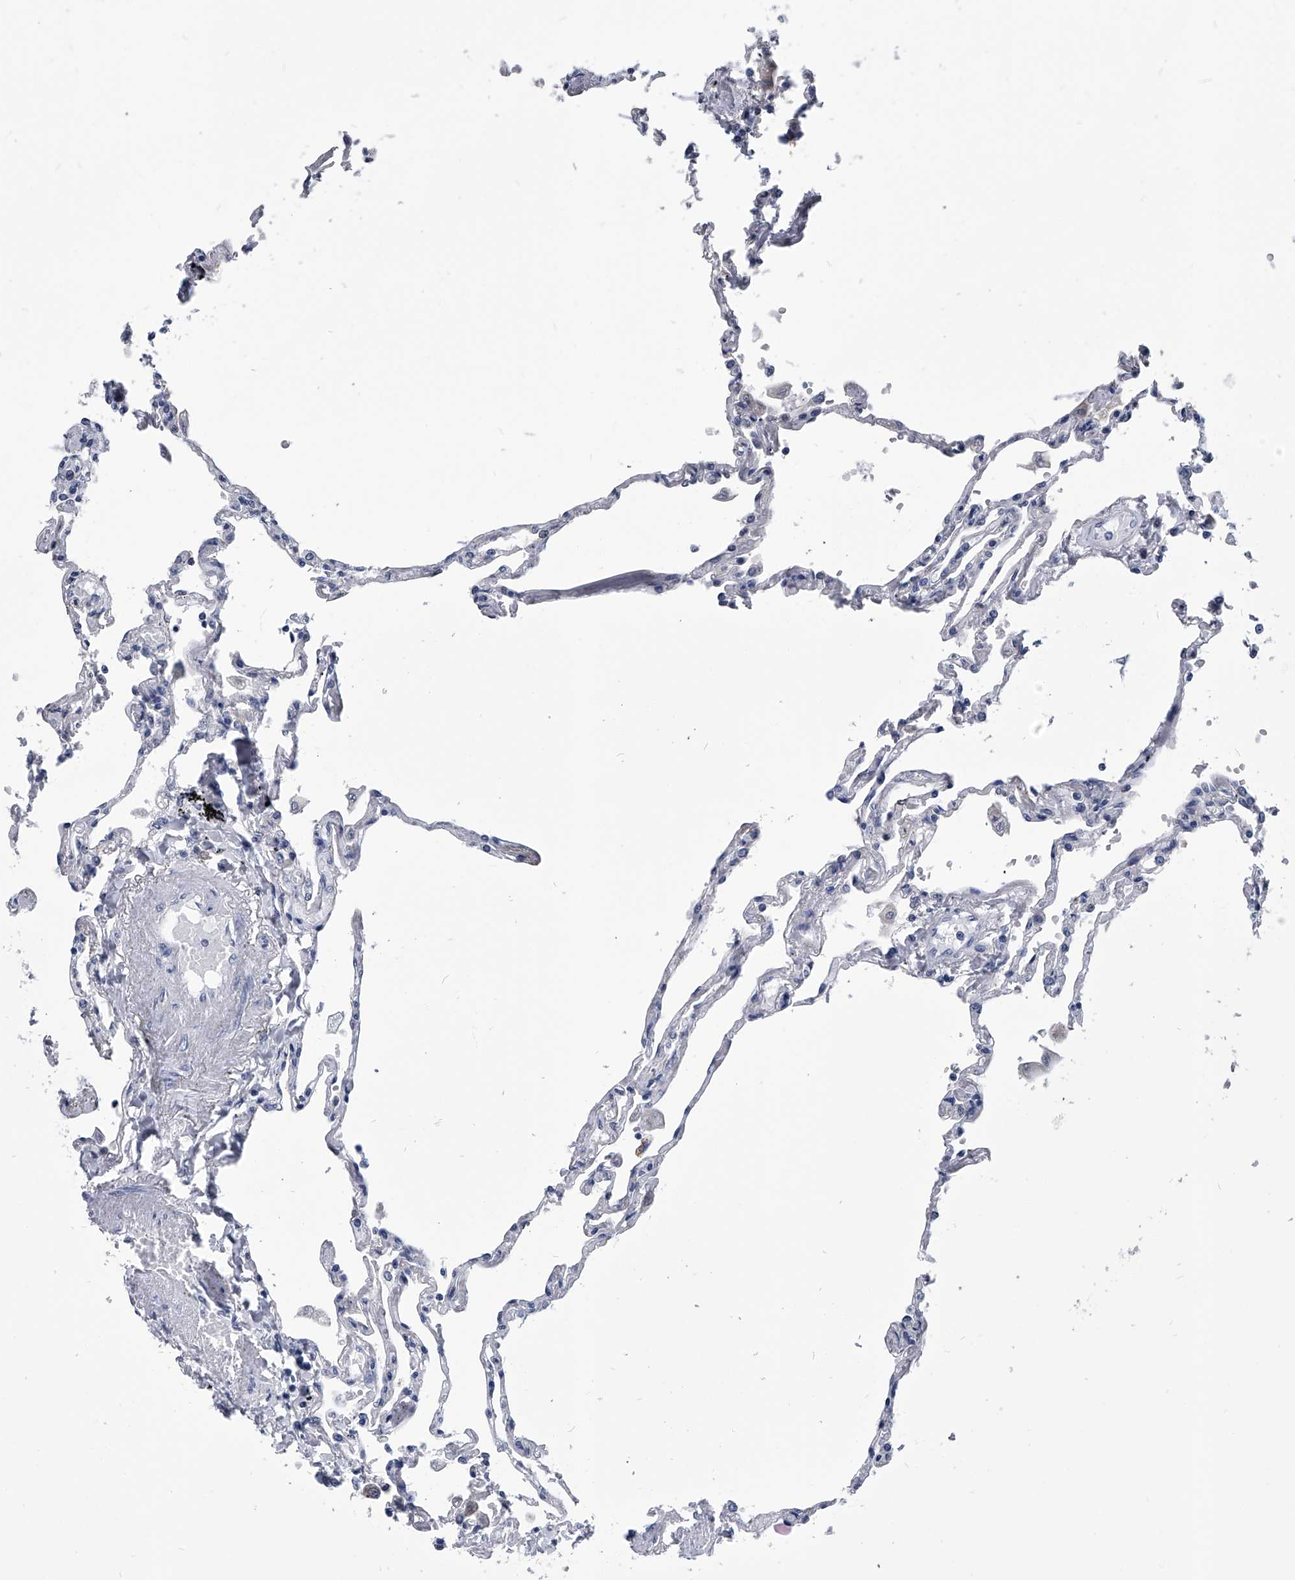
{"staining": {"intensity": "negative", "quantity": "none", "location": "none"}, "tissue": "lung", "cell_type": "Alveolar cells", "image_type": "normal", "snomed": [{"axis": "morphology", "description": "Normal tissue, NOS"}, {"axis": "topography", "description": "Lung"}], "caption": "Normal lung was stained to show a protein in brown. There is no significant staining in alveolar cells.", "gene": "PDXK", "patient": {"sex": "female", "age": 67}}